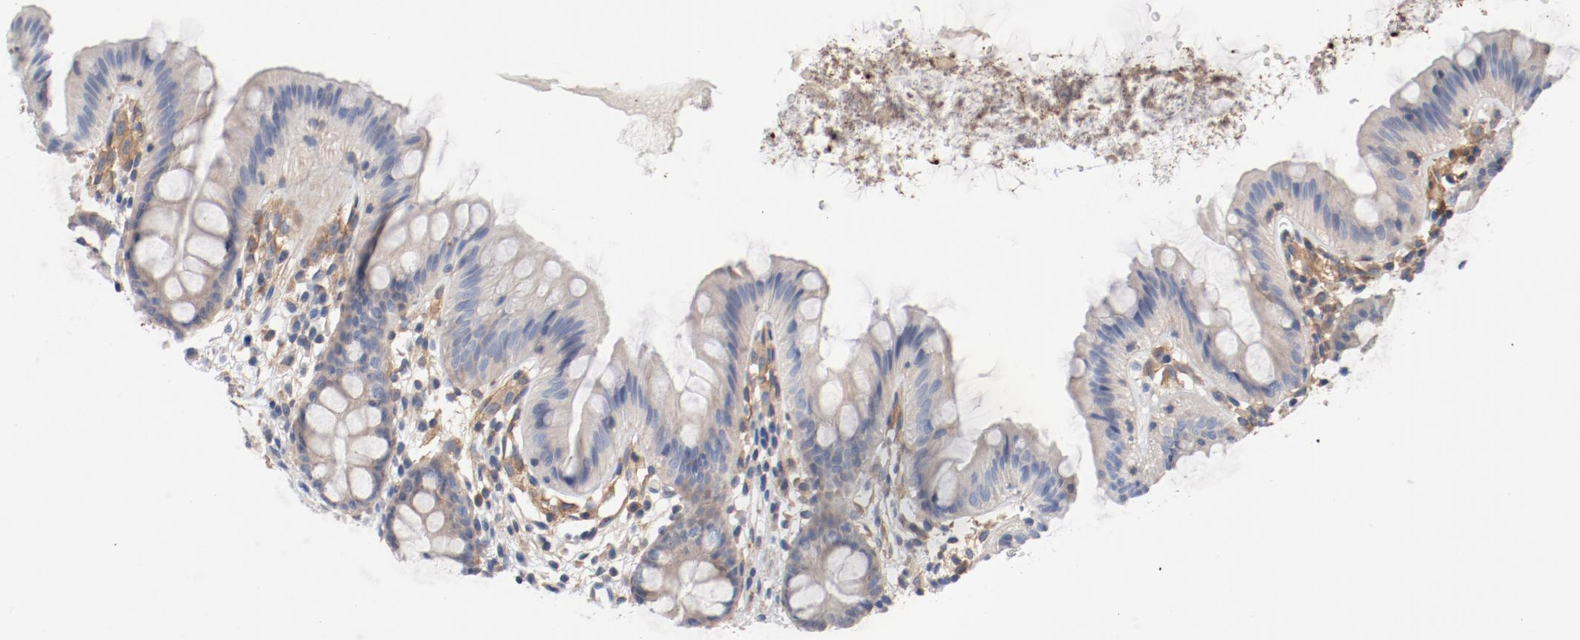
{"staining": {"intensity": "weak", "quantity": ">75%", "location": "cytoplasmic/membranous"}, "tissue": "colon", "cell_type": "Endothelial cells", "image_type": "normal", "snomed": [{"axis": "morphology", "description": "Normal tissue, NOS"}, {"axis": "topography", "description": "Smooth muscle"}, {"axis": "topography", "description": "Colon"}], "caption": "The micrograph exhibits staining of benign colon, revealing weak cytoplasmic/membranous protein expression (brown color) within endothelial cells. The staining was performed using DAB to visualize the protein expression in brown, while the nuclei were stained in blue with hematoxylin (Magnification: 20x).", "gene": "ILK", "patient": {"sex": "male", "age": 67}}